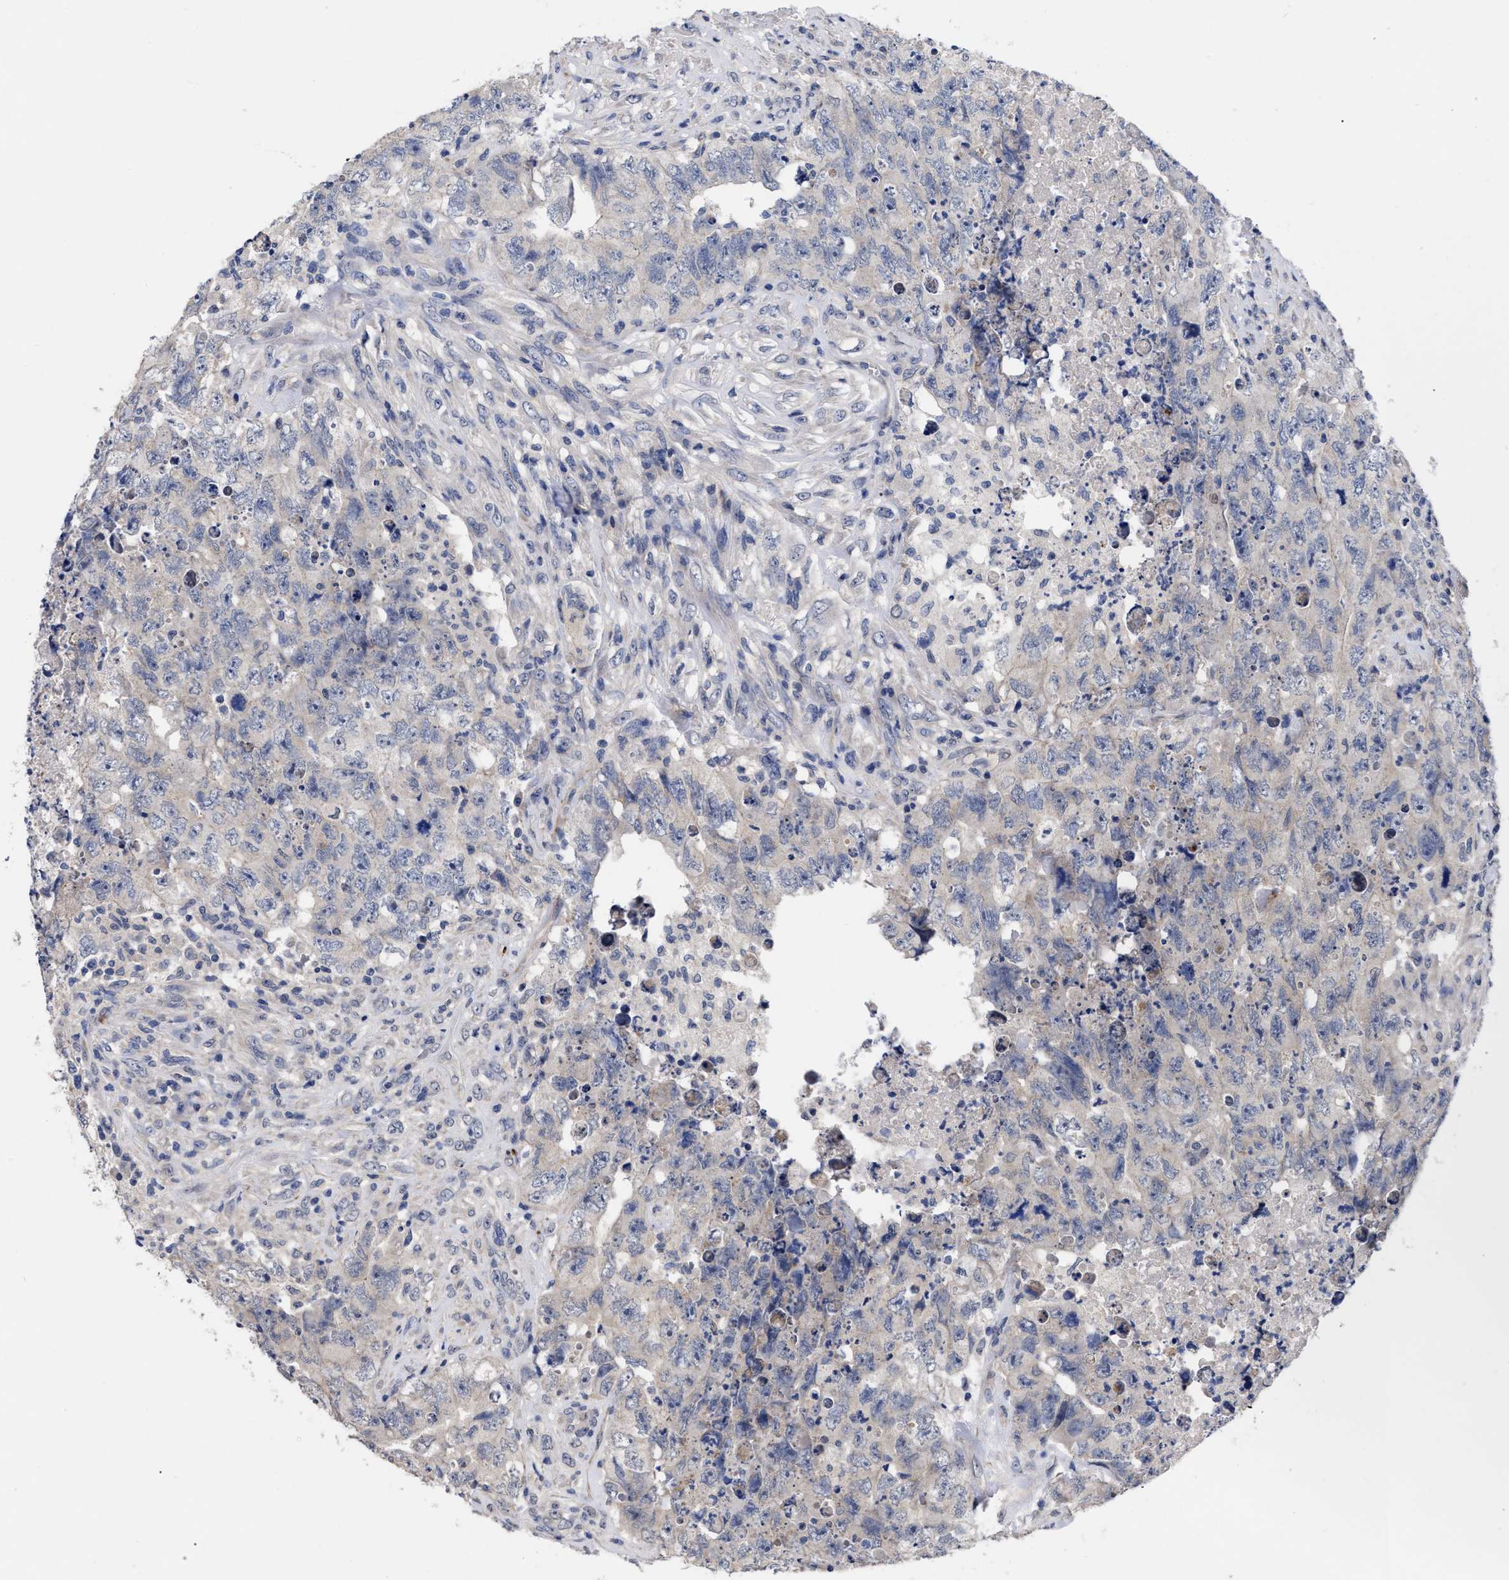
{"staining": {"intensity": "negative", "quantity": "none", "location": "none"}, "tissue": "testis cancer", "cell_type": "Tumor cells", "image_type": "cancer", "snomed": [{"axis": "morphology", "description": "Carcinoma, Embryonal, NOS"}, {"axis": "topography", "description": "Testis"}], "caption": "The histopathology image displays no staining of tumor cells in testis embryonal carcinoma. The staining is performed using DAB brown chromogen with nuclei counter-stained in using hematoxylin.", "gene": "CCN5", "patient": {"sex": "male", "age": 32}}